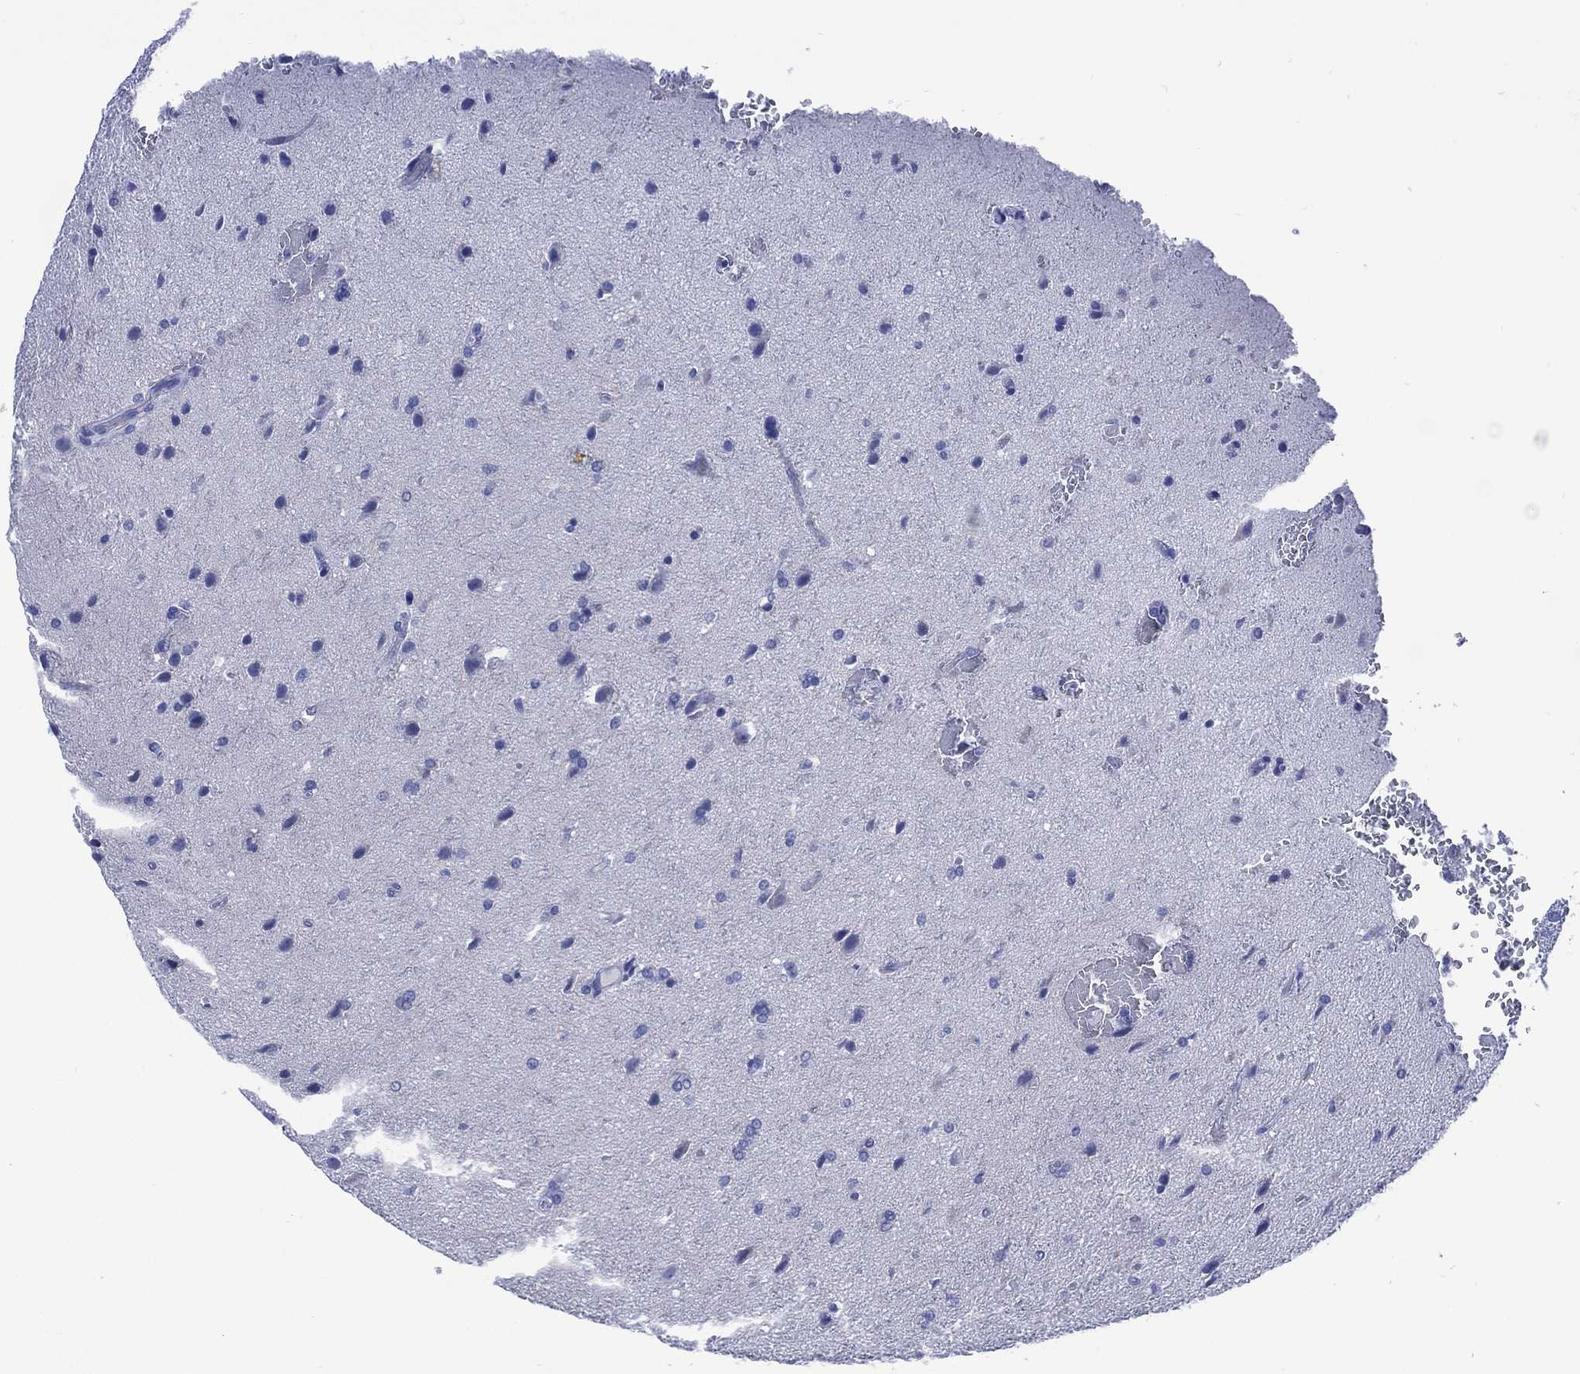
{"staining": {"intensity": "negative", "quantity": "none", "location": "none"}, "tissue": "glioma", "cell_type": "Tumor cells", "image_type": "cancer", "snomed": [{"axis": "morphology", "description": "Glioma, malignant, High grade"}, {"axis": "topography", "description": "Brain"}], "caption": "An immunohistochemistry (IHC) micrograph of glioma is shown. There is no staining in tumor cells of glioma. (DAB (3,3'-diaminobenzidine) immunohistochemistry visualized using brightfield microscopy, high magnification).", "gene": "SHCBP1L", "patient": {"sex": "male", "age": 68}}